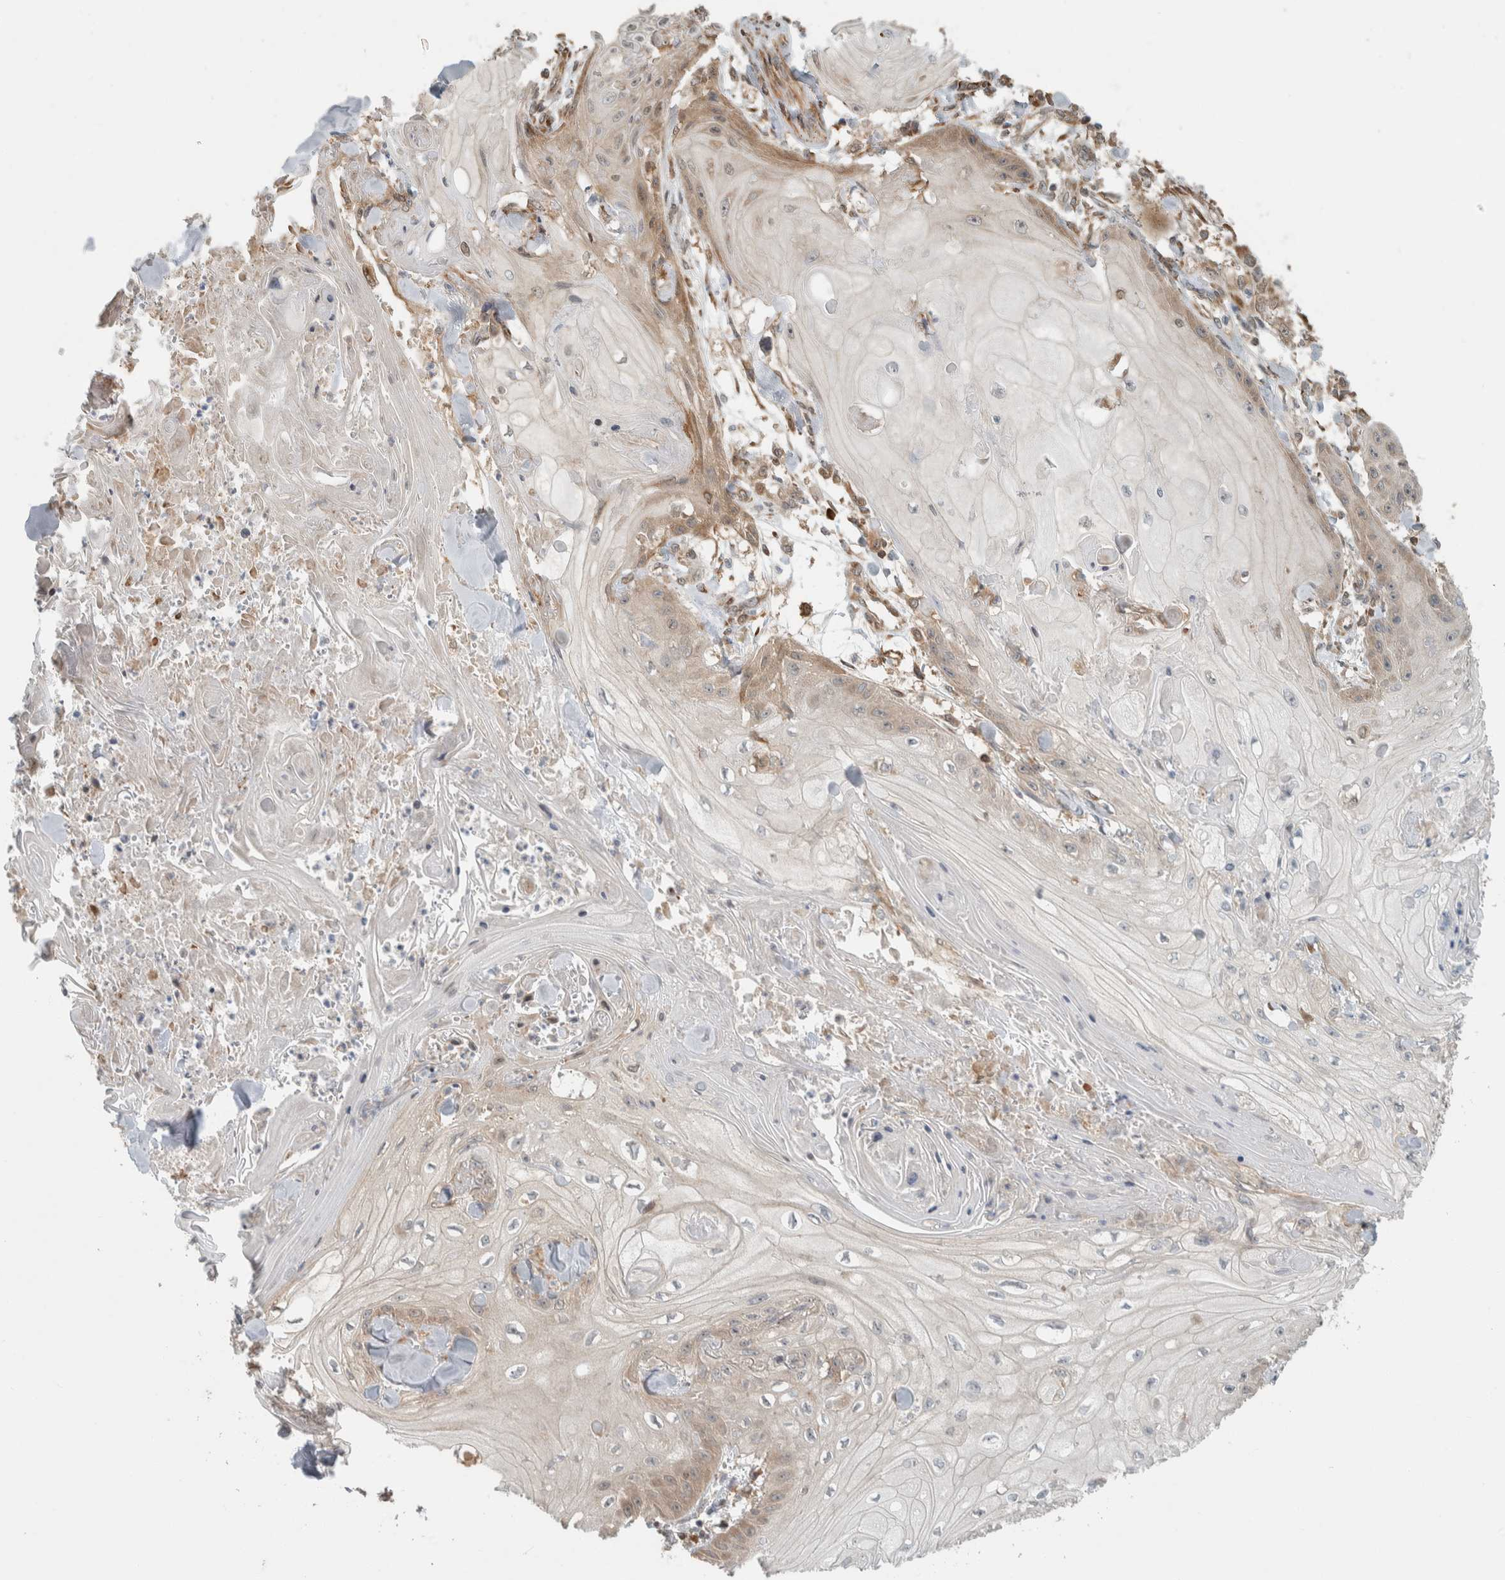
{"staining": {"intensity": "moderate", "quantity": "25%-75%", "location": "cytoplasmic/membranous"}, "tissue": "skin cancer", "cell_type": "Tumor cells", "image_type": "cancer", "snomed": [{"axis": "morphology", "description": "Squamous cell carcinoma, NOS"}, {"axis": "topography", "description": "Skin"}], "caption": "The histopathology image demonstrates staining of squamous cell carcinoma (skin), revealing moderate cytoplasmic/membranous protein positivity (brown color) within tumor cells.", "gene": "CNTROB", "patient": {"sex": "male", "age": 74}}